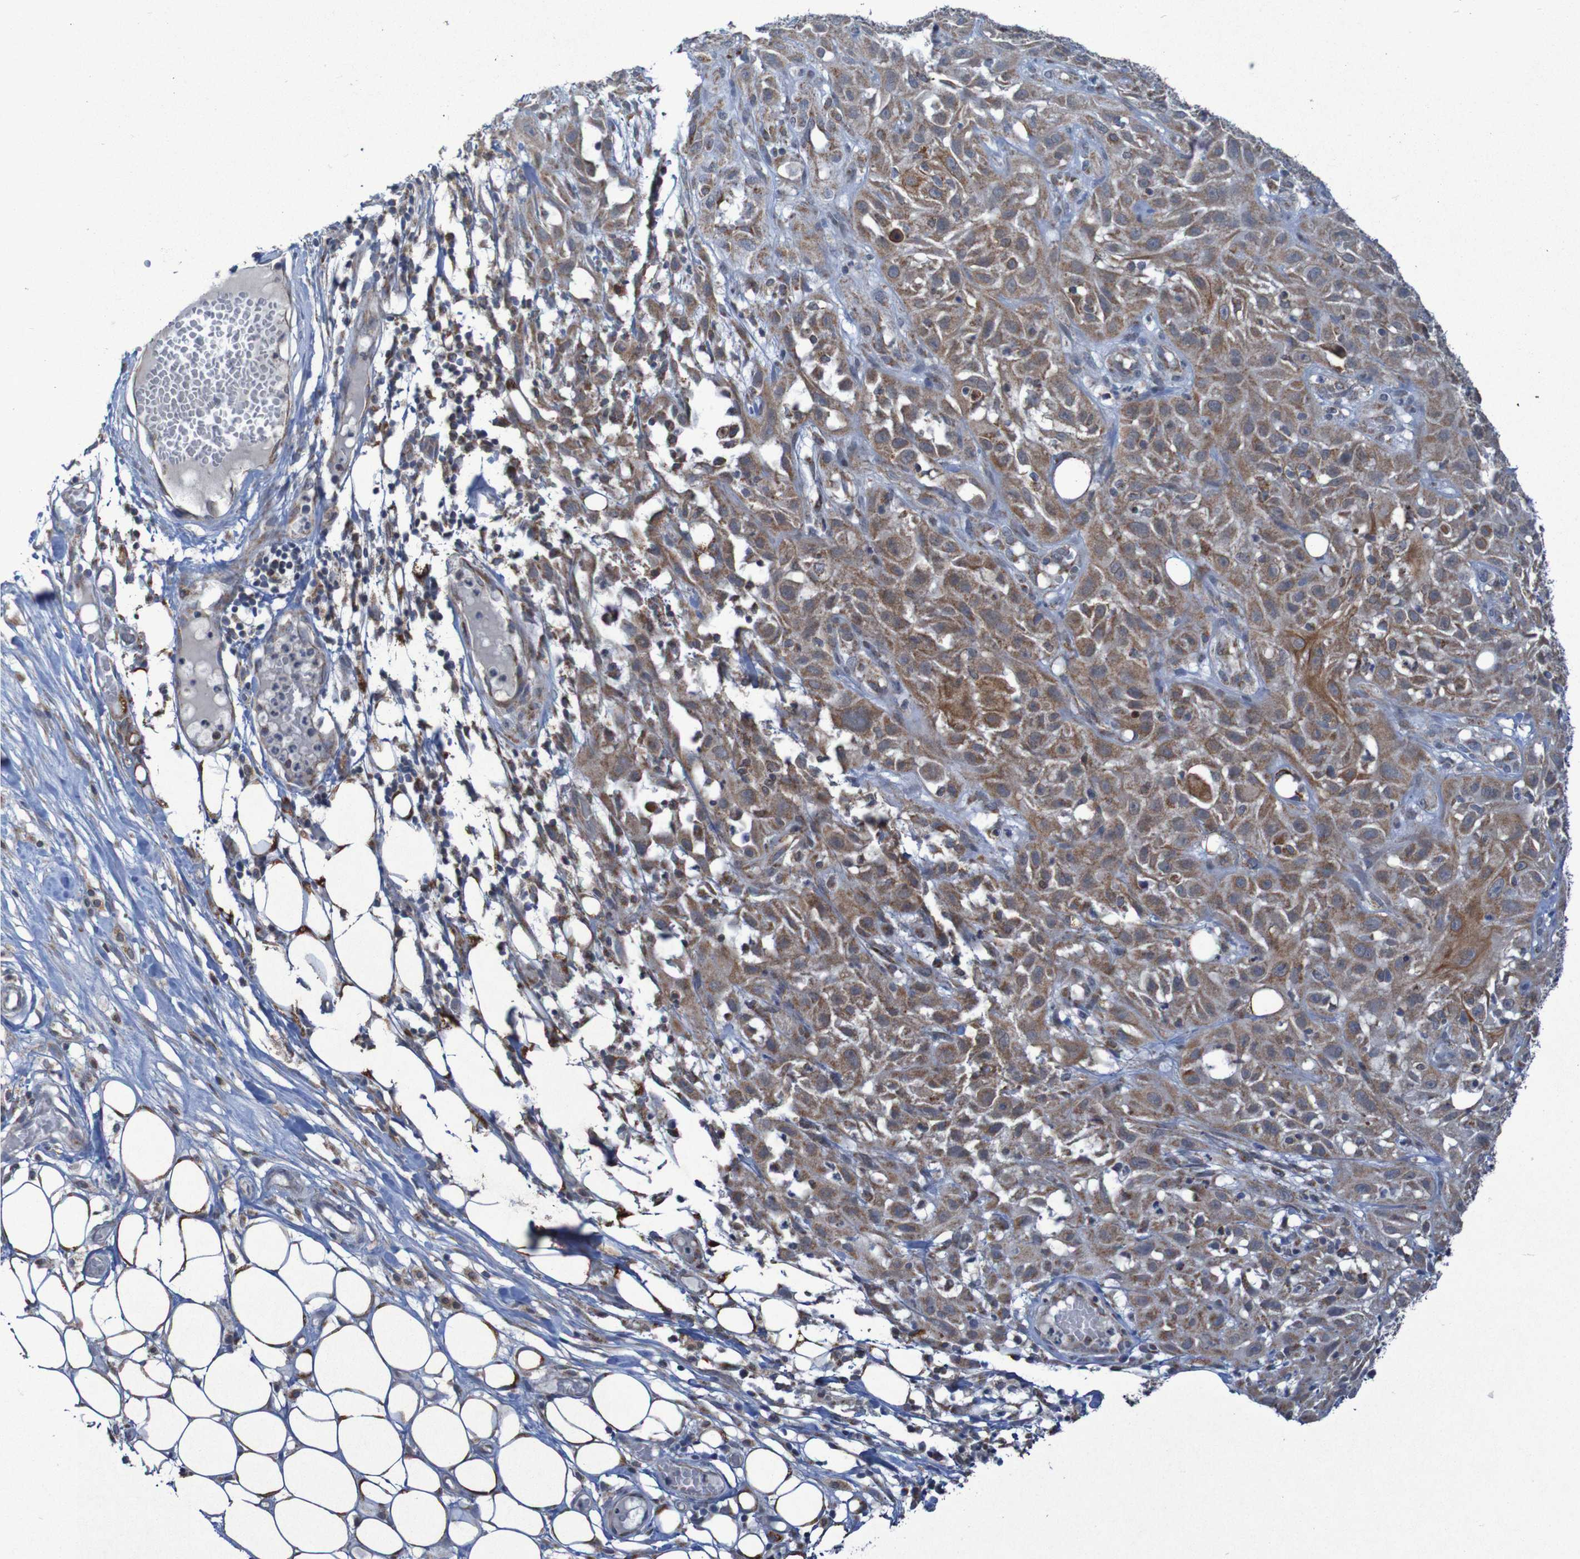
{"staining": {"intensity": "moderate", "quantity": ">75%", "location": "cytoplasmic/membranous"}, "tissue": "skin cancer", "cell_type": "Tumor cells", "image_type": "cancer", "snomed": [{"axis": "morphology", "description": "Squamous cell carcinoma, NOS"}, {"axis": "topography", "description": "Skin"}], "caption": "Approximately >75% of tumor cells in skin cancer (squamous cell carcinoma) reveal moderate cytoplasmic/membranous protein positivity as visualized by brown immunohistochemical staining.", "gene": "CCDC51", "patient": {"sex": "male", "age": 75}}